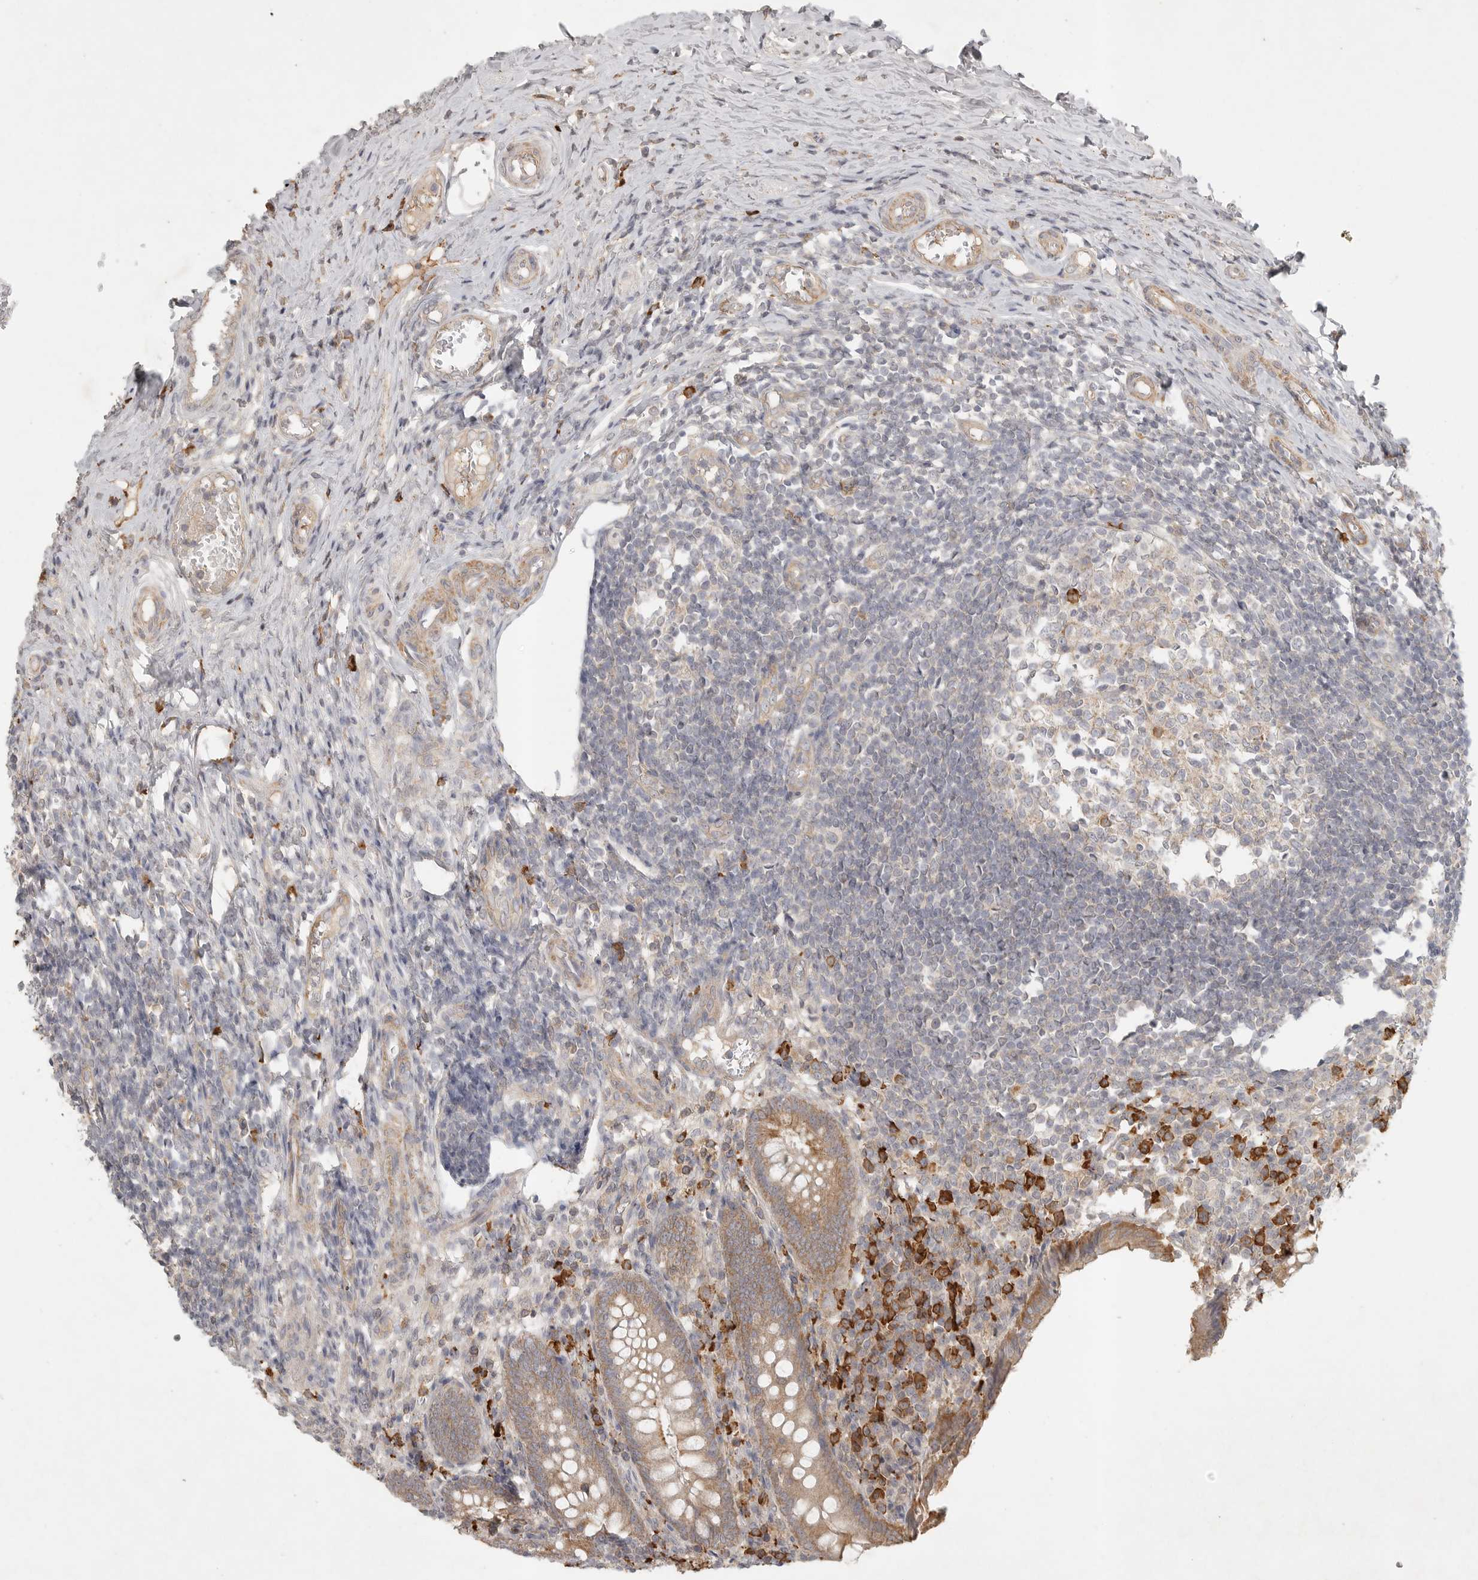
{"staining": {"intensity": "moderate", "quantity": "25%-75%", "location": "cytoplasmic/membranous"}, "tissue": "appendix", "cell_type": "Glandular cells", "image_type": "normal", "snomed": [{"axis": "morphology", "description": "Normal tissue, NOS"}, {"axis": "topography", "description": "Appendix"}], "caption": "Immunohistochemistry histopathology image of benign appendix stained for a protein (brown), which demonstrates medium levels of moderate cytoplasmic/membranous staining in about 25%-75% of glandular cells.", "gene": "SLC25A36", "patient": {"sex": "female", "age": 17}}